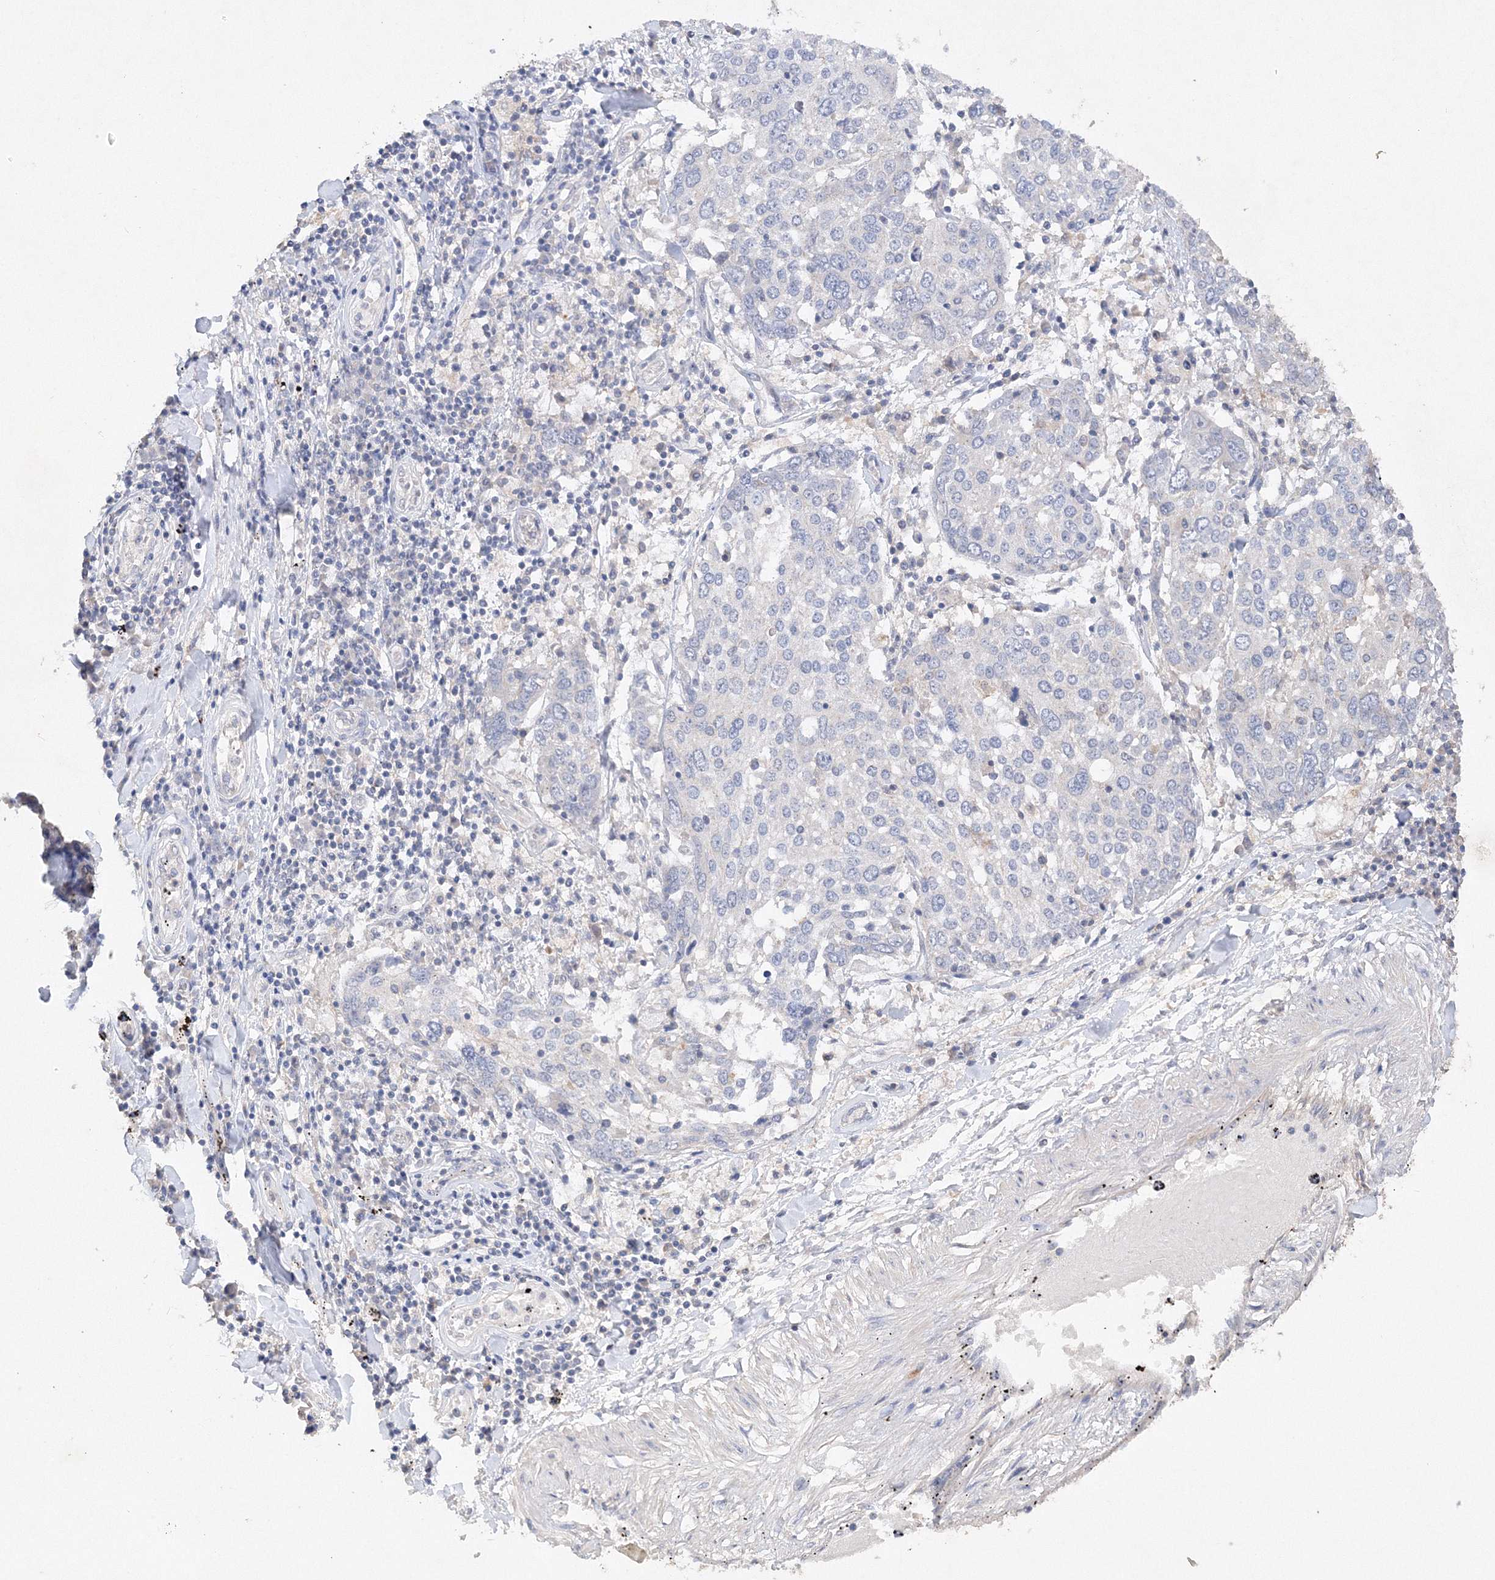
{"staining": {"intensity": "negative", "quantity": "none", "location": "none"}, "tissue": "lung cancer", "cell_type": "Tumor cells", "image_type": "cancer", "snomed": [{"axis": "morphology", "description": "Squamous cell carcinoma, NOS"}, {"axis": "topography", "description": "Lung"}], "caption": "This is an IHC histopathology image of human squamous cell carcinoma (lung). There is no staining in tumor cells.", "gene": "GLS", "patient": {"sex": "male", "age": 65}}